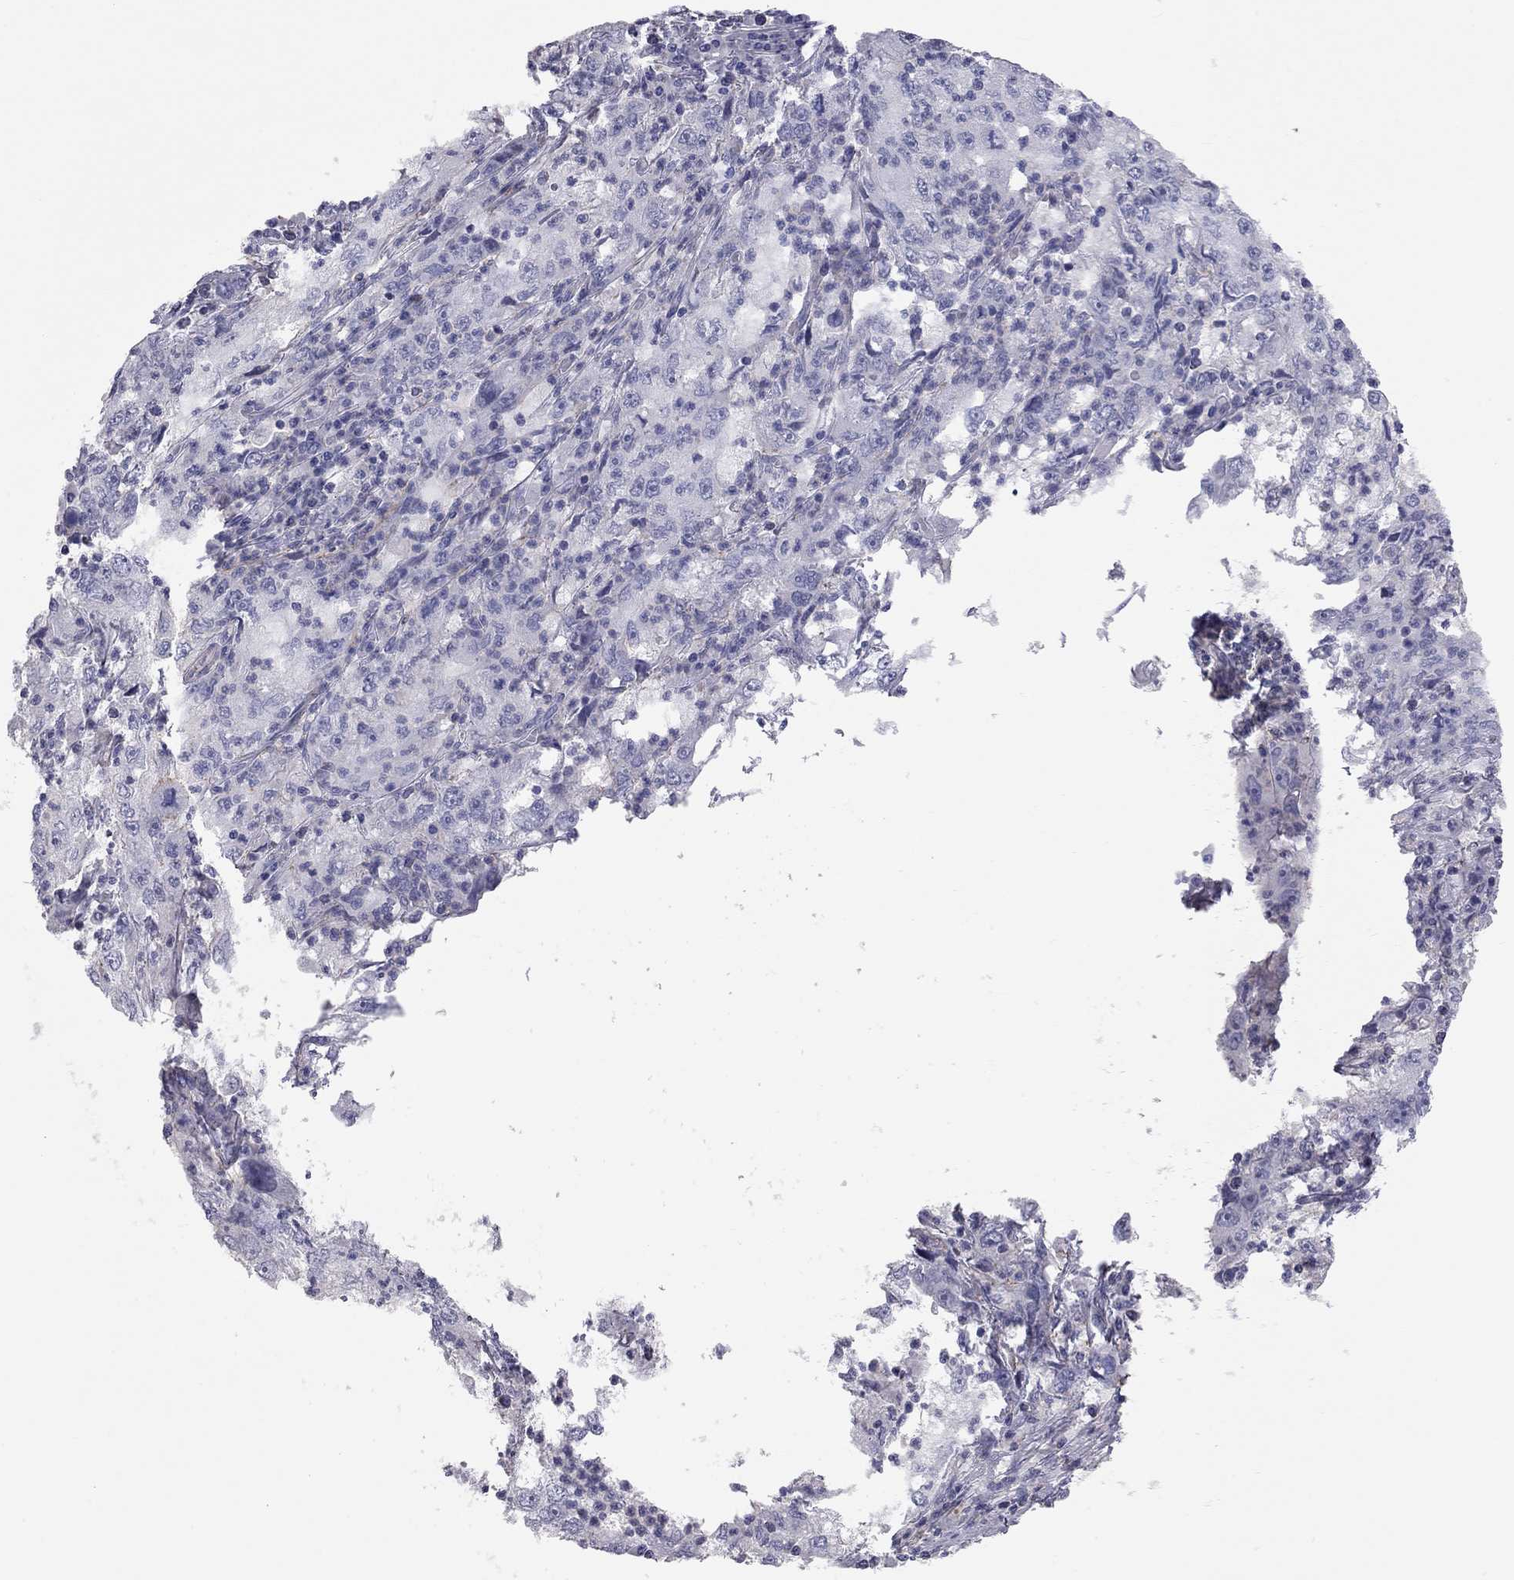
{"staining": {"intensity": "negative", "quantity": "none", "location": "none"}, "tissue": "cervical cancer", "cell_type": "Tumor cells", "image_type": "cancer", "snomed": [{"axis": "morphology", "description": "Squamous cell carcinoma, NOS"}, {"axis": "topography", "description": "Cervix"}], "caption": "The image displays no staining of tumor cells in cervical cancer (squamous cell carcinoma).", "gene": "ADCYAP1", "patient": {"sex": "female", "age": 36}}